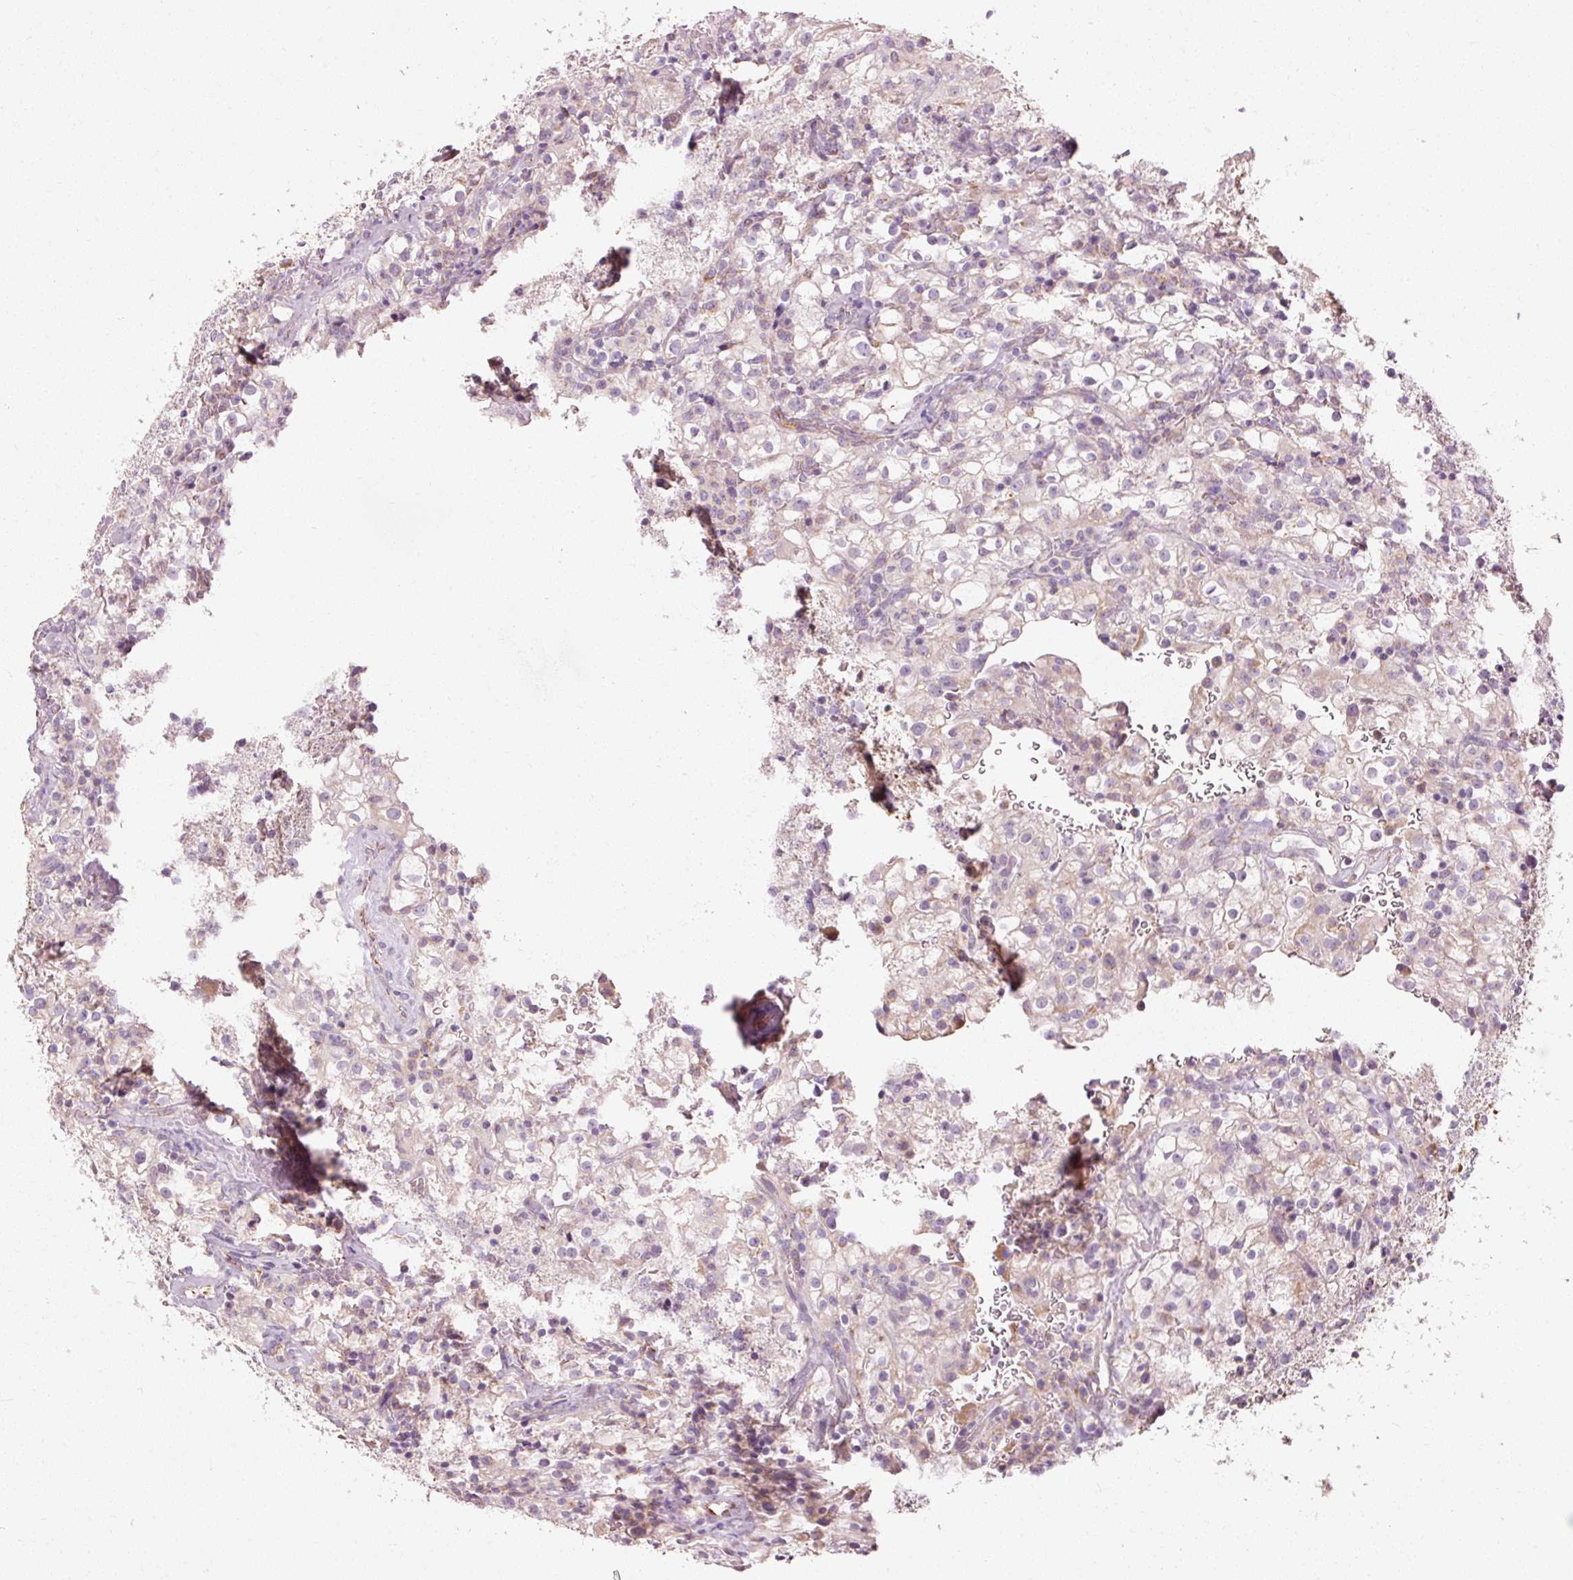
{"staining": {"intensity": "negative", "quantity": "none", "location": "none"}, "tissue": "renal cancer", "cell_type": "Tumor cells", "image_type": "cancer", "snomed": [{"axis": "morphology", "description": "Adenocarcinoma, NOS"}, {"axis": "topography", "description": "Kidney"}], "caption": "An immunohistochemistry histopathology image of renal adenocarcinoma is shown. There is no staining in tumor cells of renal adenocarcinoma.", "gene": "NDUFB4", "patient": {"sex": "female", "age": 74}}